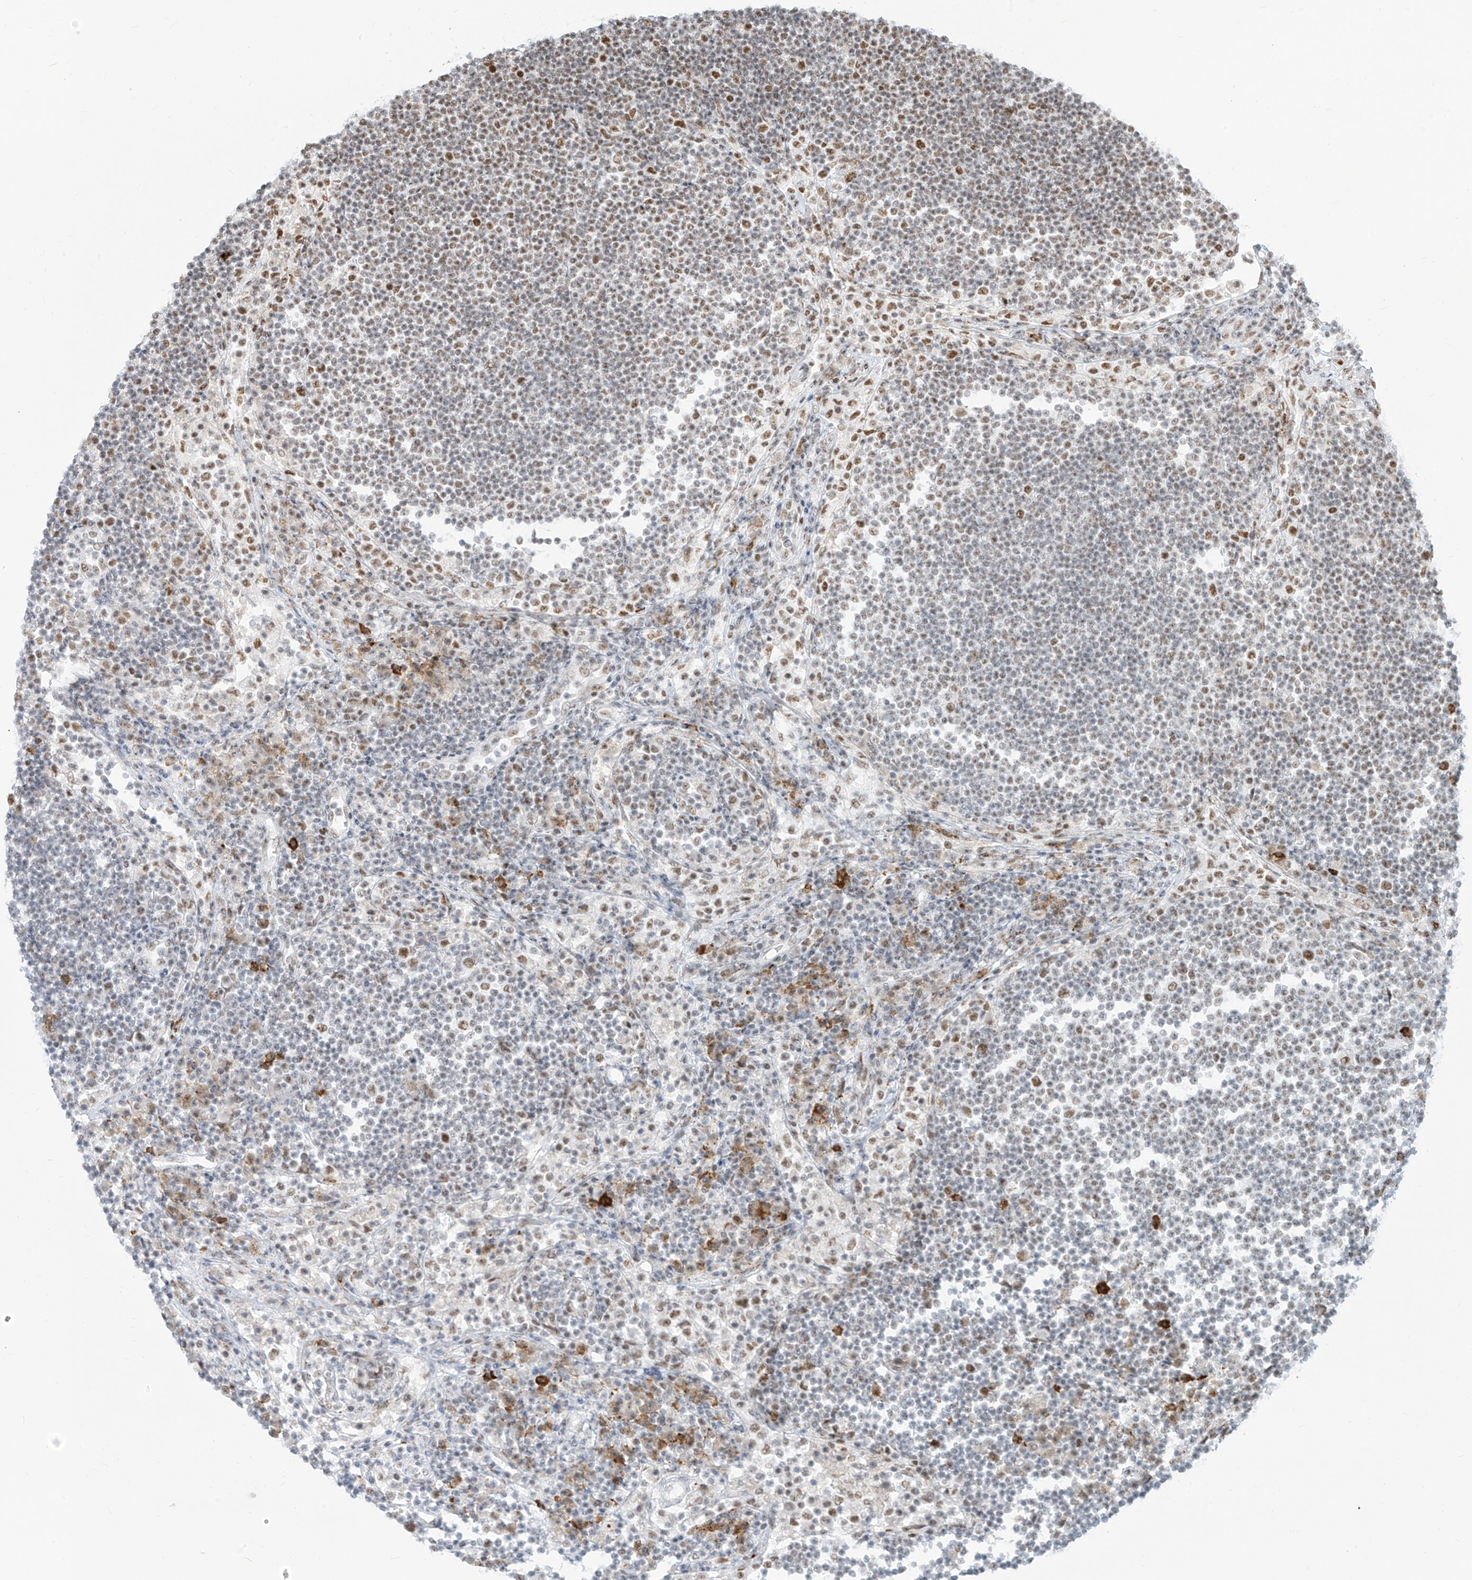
{"staining": {"intensity": "moderate", "quantity": "25%-75%", "location": "nuclear"}, "tissue": "lymph node", "cell_type": "Germinal center cells", "image_type": "normal", "snomed": [{"axis": "morphology", "description": "Normal tissue, NOS"}, {"axis": "topography", "description": "Lymph node"}], "caption": "A medium amount of moderate nuclear positivity is present in about 25%-75% of germinal center cells in benign lymph node. (DAB = brown stain, brightfield microscopy at high magnification).", "gene": "SUPT5H", "patient": {"sex": "female", "age": 53}}